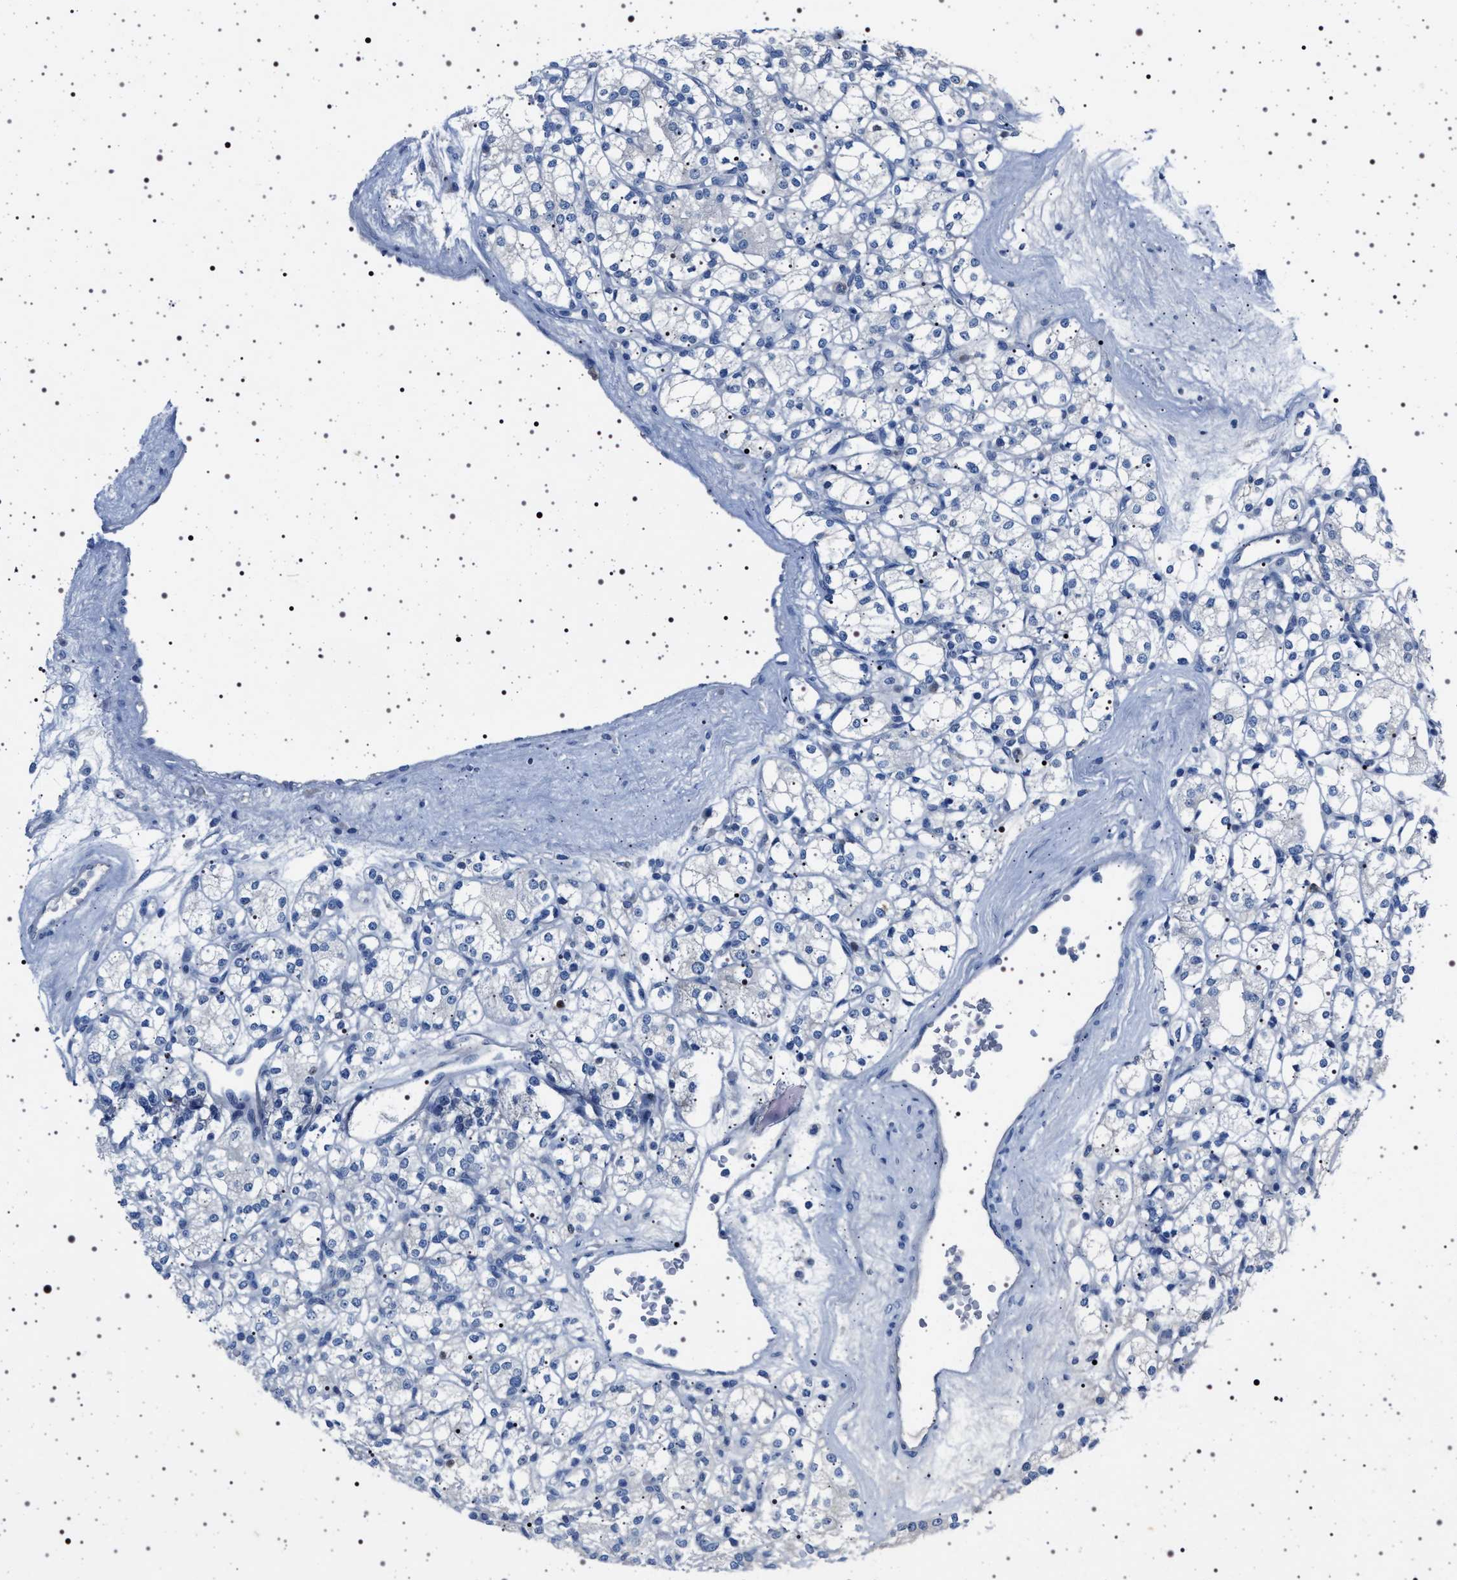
{"staining": {"intensity": "negative", "quantity": "none", "location": "none"}, "tissue": "renal cancer", "cell_type": "Tumor cells", "image_type": "cancer", "snomed": [{"axis": "morphology", "description": "Adenocarcinoma, NOS"}, {"axis": "topography", "description": "Kidney"}], "caption": "Renal cancer stained for a protein using immunohistochemistry displays no staining tumor cells.", "gene": "NAT9", "patient": {"sex": "male", "age": 77}}